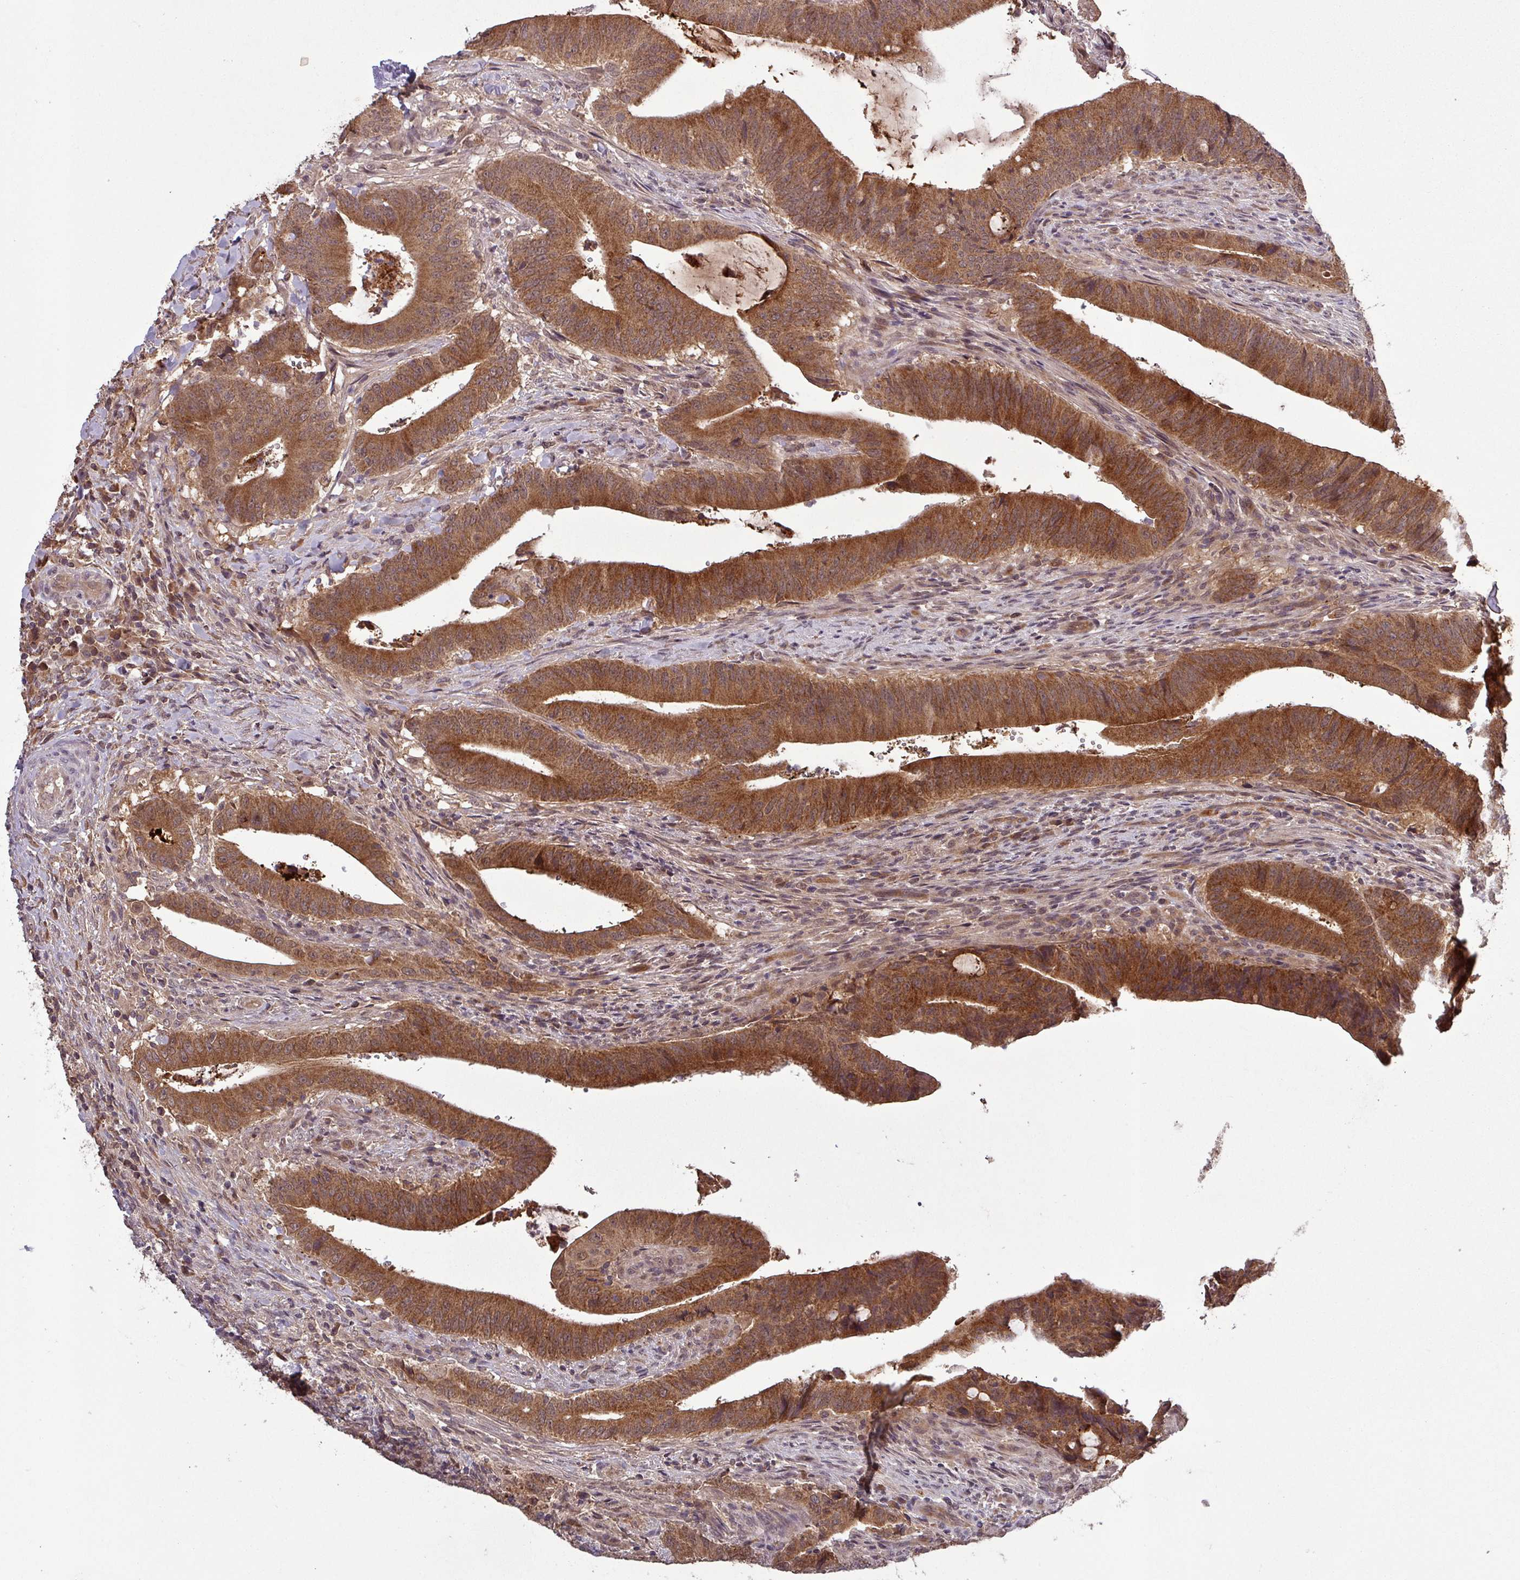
{"staining": {"intensity": "strong", "quantity": ">75%", "location": "cytoplasmic/membranous"}, "tissue": "colorectal cancer", "cell_type": "Tumor cells", "image_type": "cancer", "snomed": [{"axis": "morphology", "description": "Adenocarcinoma, NOS"}, {"axis": "topography", "description": "Colon"}], "caption": "This micrograph exhibits colorectal cancer (adenocarcinoma) stained with immunohistochemistry to label a protein in brown. The cytoplasmic/membranous of tumor cells show strong positivity for the protein. Nuclei are counter-stained blue.", "gene": "PUS1", "patient": {"sex": "female", "age": 43}}